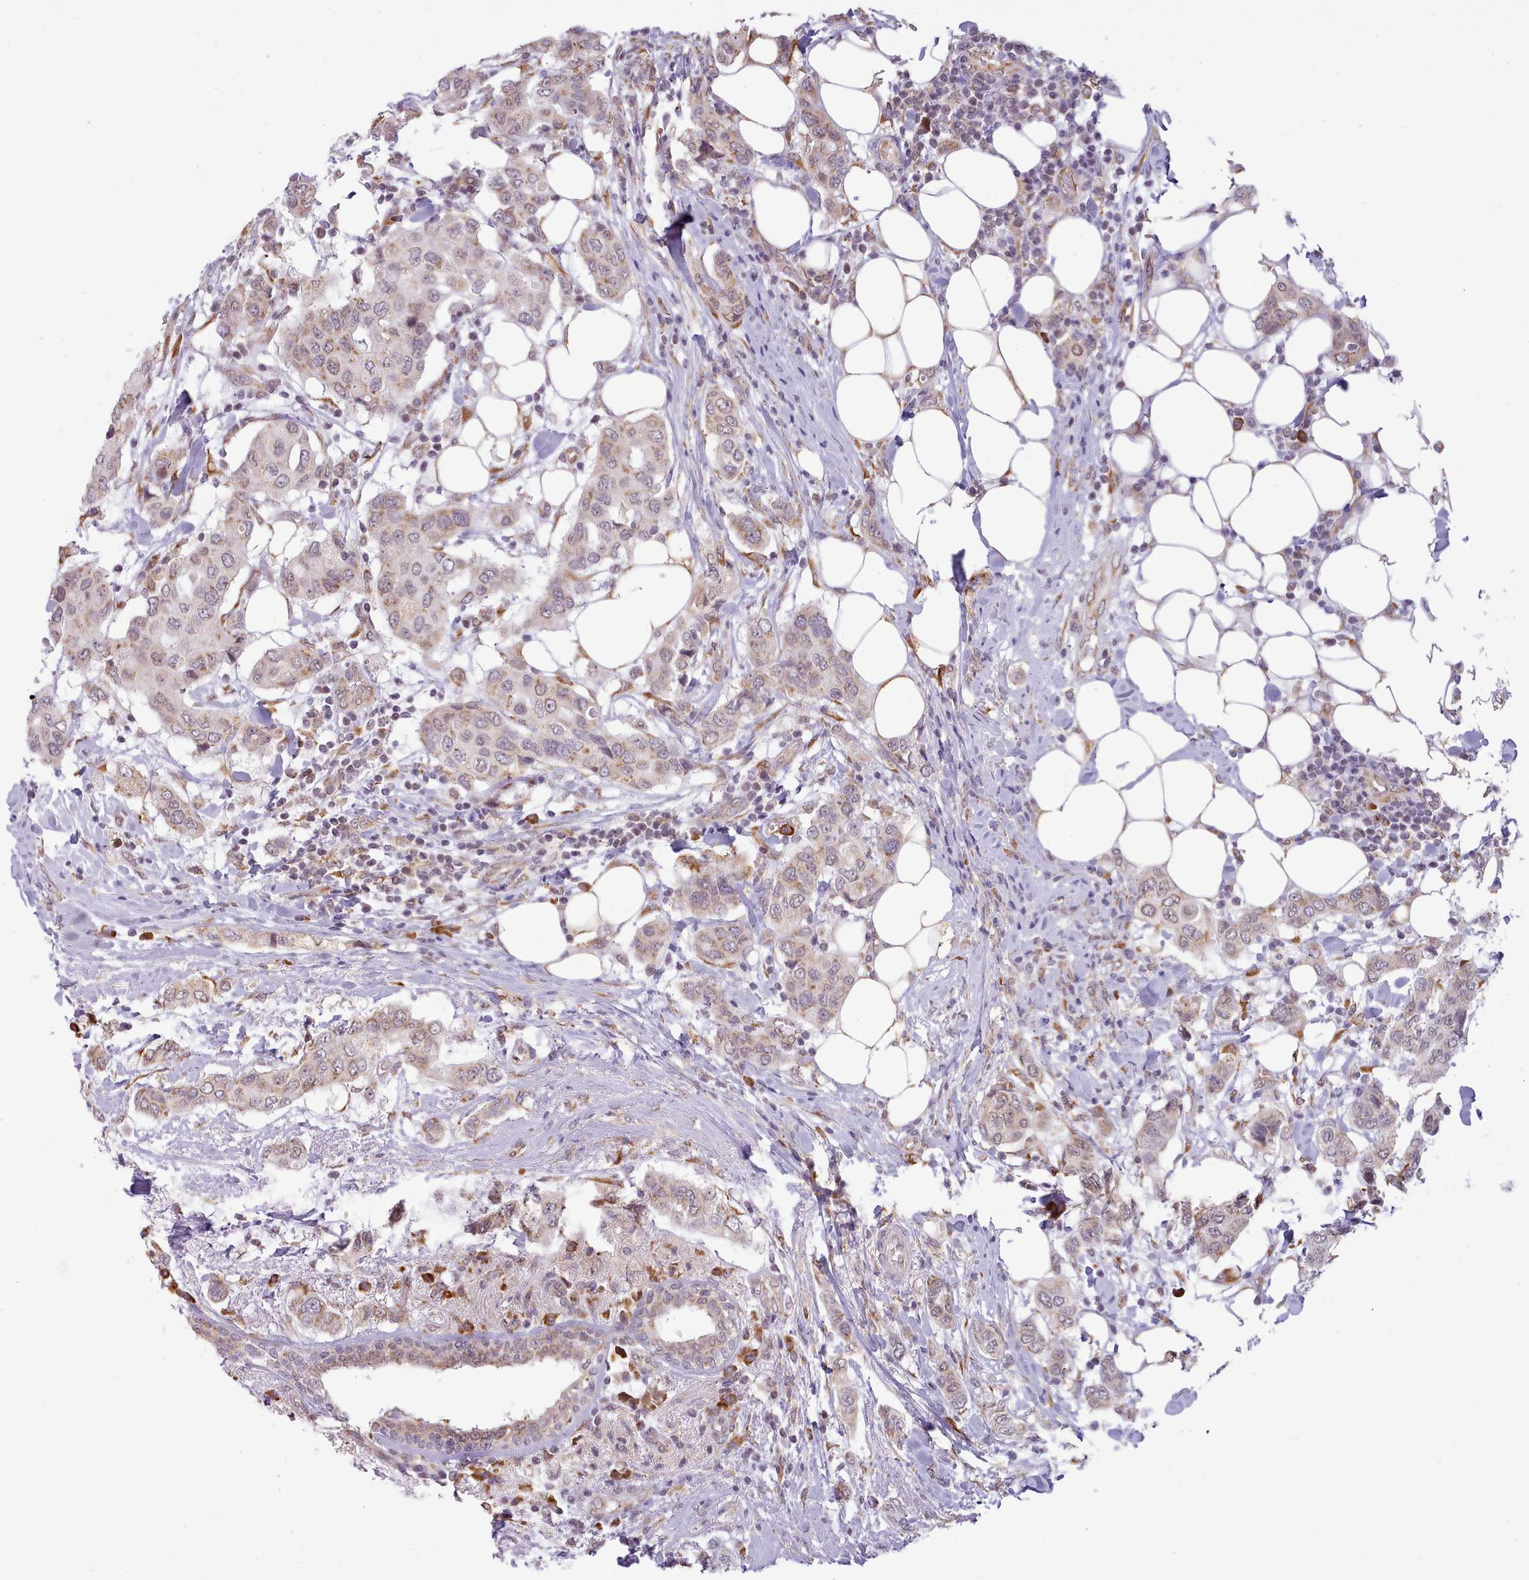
{"staining": {"intensity": "weak", "quantity": ">75%", "location": "cytoplasmic/membranous"}, "tissue": "breast cancer", "cell_type": "Tumor cells", "image_type": "cancer", "snomed": [{"axis": "morphology", "description": "Lobular carcinoma"}, {"axis": "topography", "description": "Breast"}], "caption": "Lobular carcinoma (breast) was stained to show a protein in brown. There is low levels of weak cytoplasmic/membranous expression in about >75% of tumor cells. Nuclei are stained in blue.", "gene": "SEC61B", "patient": {"sex": "female", "age": 51}}